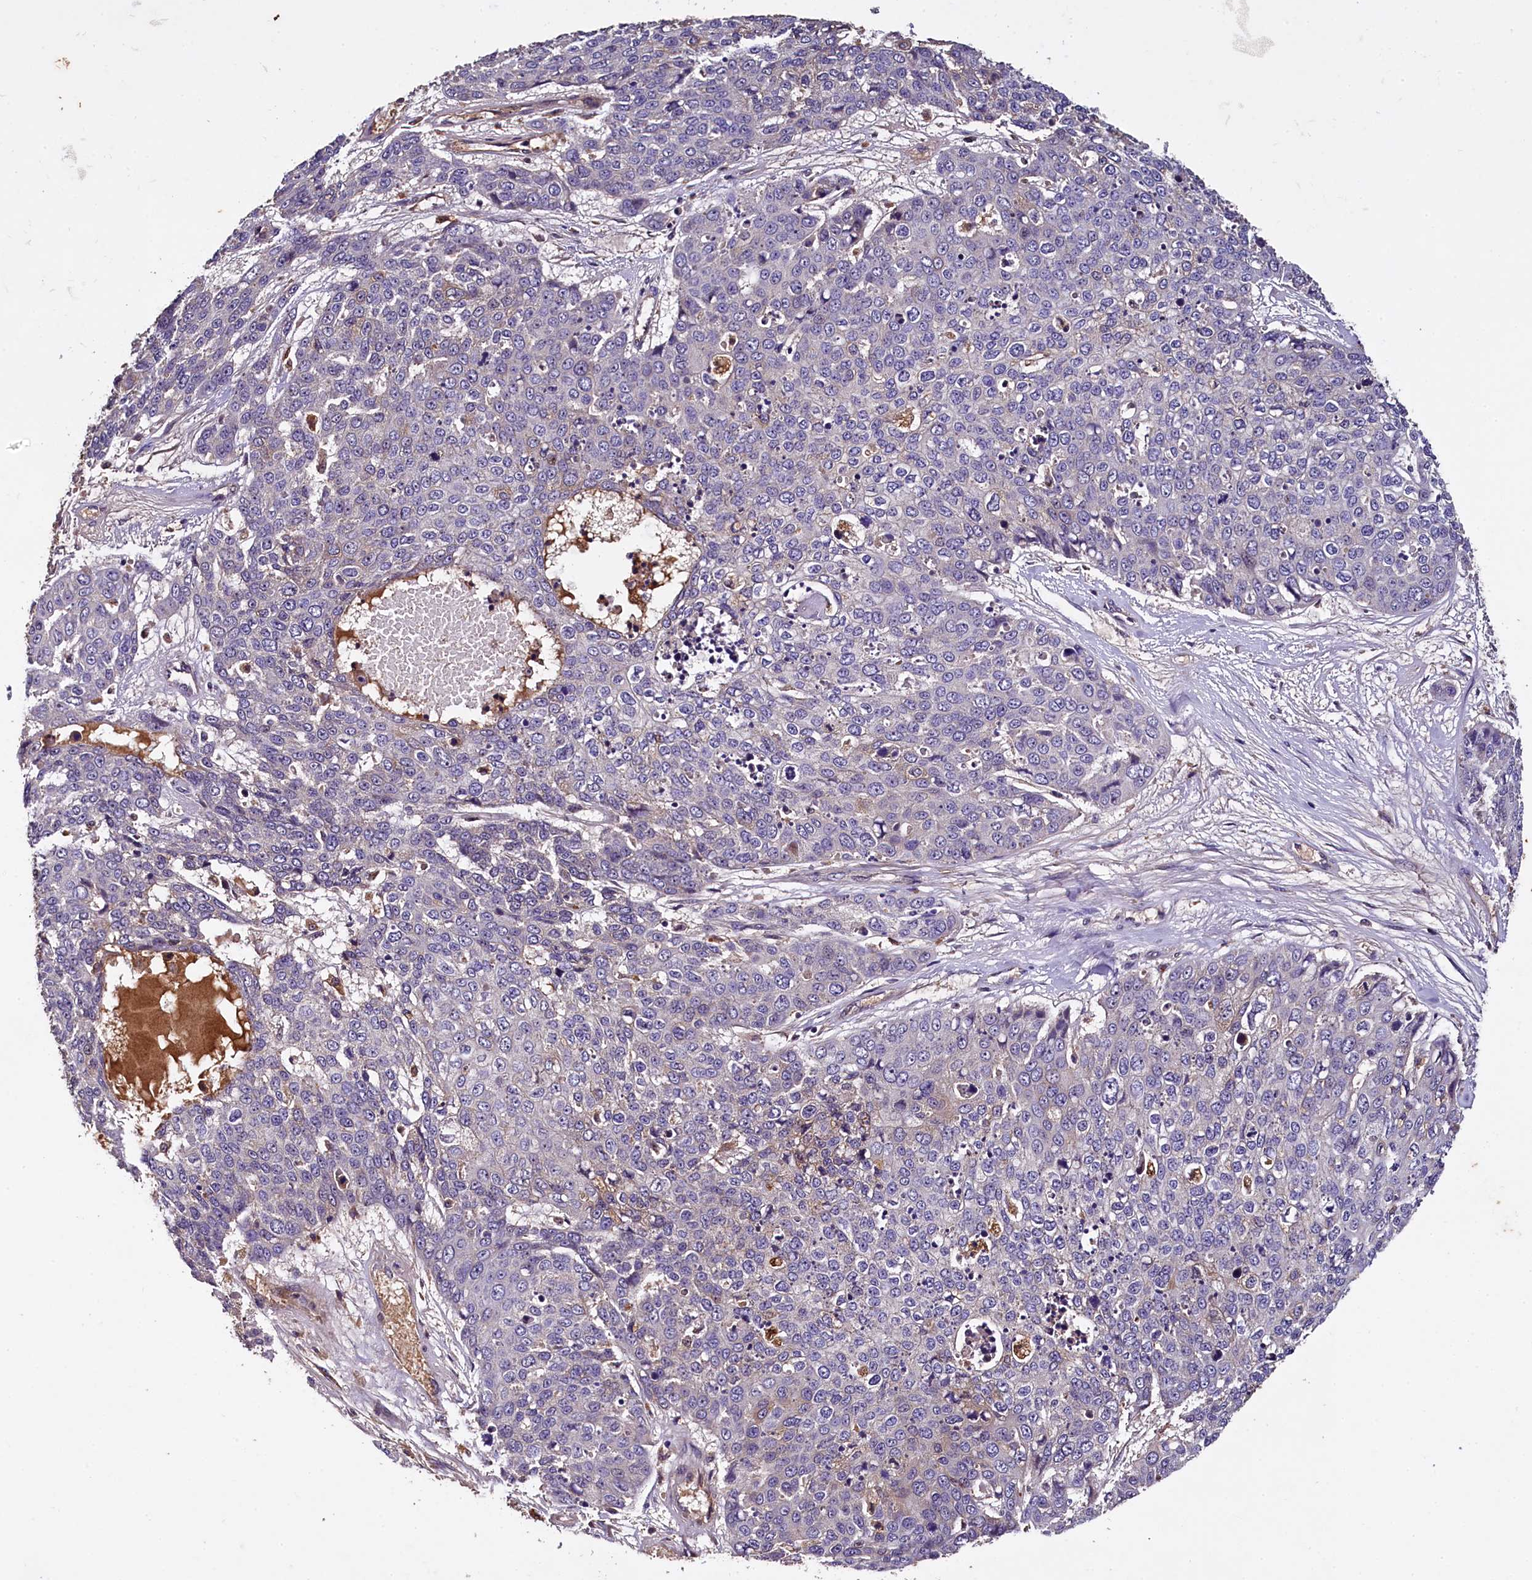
{"staining": {"intensity": "negative", "quantity": "none", "location": "none"}, "tissue": "skin cancer", "cell_type": "Tumor cells", "image_type": "cancer", "snomed": [{"axis": "morphology", "description": "Squamous cell carcinoma, NOS"}, {"axis": "topography", "description": "Skin"}], "caption": "The photomicrograph demonstrates no significant positivity in tumor cells of skin cancer (squamous cell carcinoma).", "gene": "PLXNB1", "patient": {"sex": "male", "age": 71}}